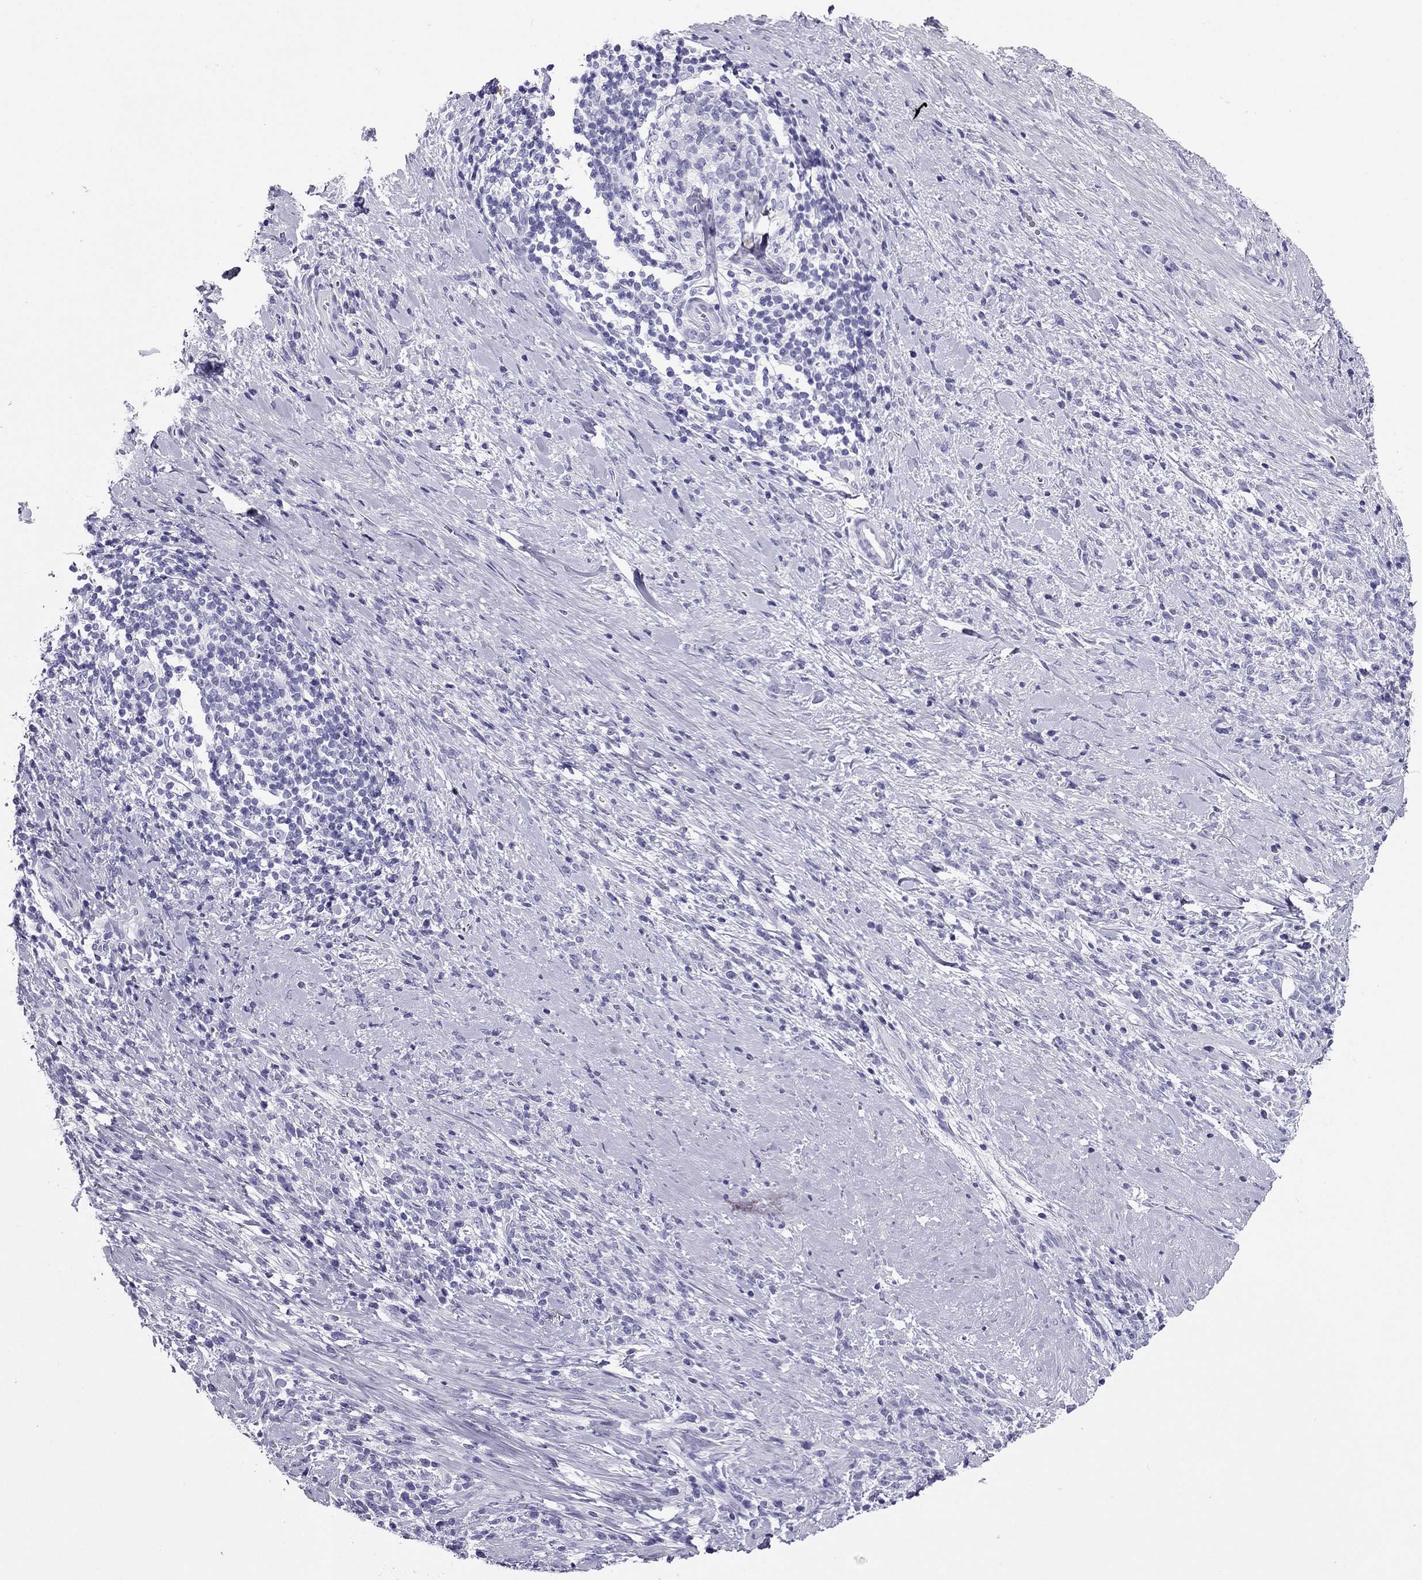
{"staining": {"intensity": "negative", "quantity": "none", "location": "none"}, "tissue": "stomach cancer", "cell_type": "Tumor cells", "image_type": "cancer", "snomed": [{"axis": "morphology", "description": "Adenocarcinoma, NOS"}, {"axis": "topography", "description": "Stomach"}], "caption": "Tumor cells show no significant protein positivity in stomach cancer.", "gene": "PDE6A", "patient": {"sex": "female", "age": 57}}